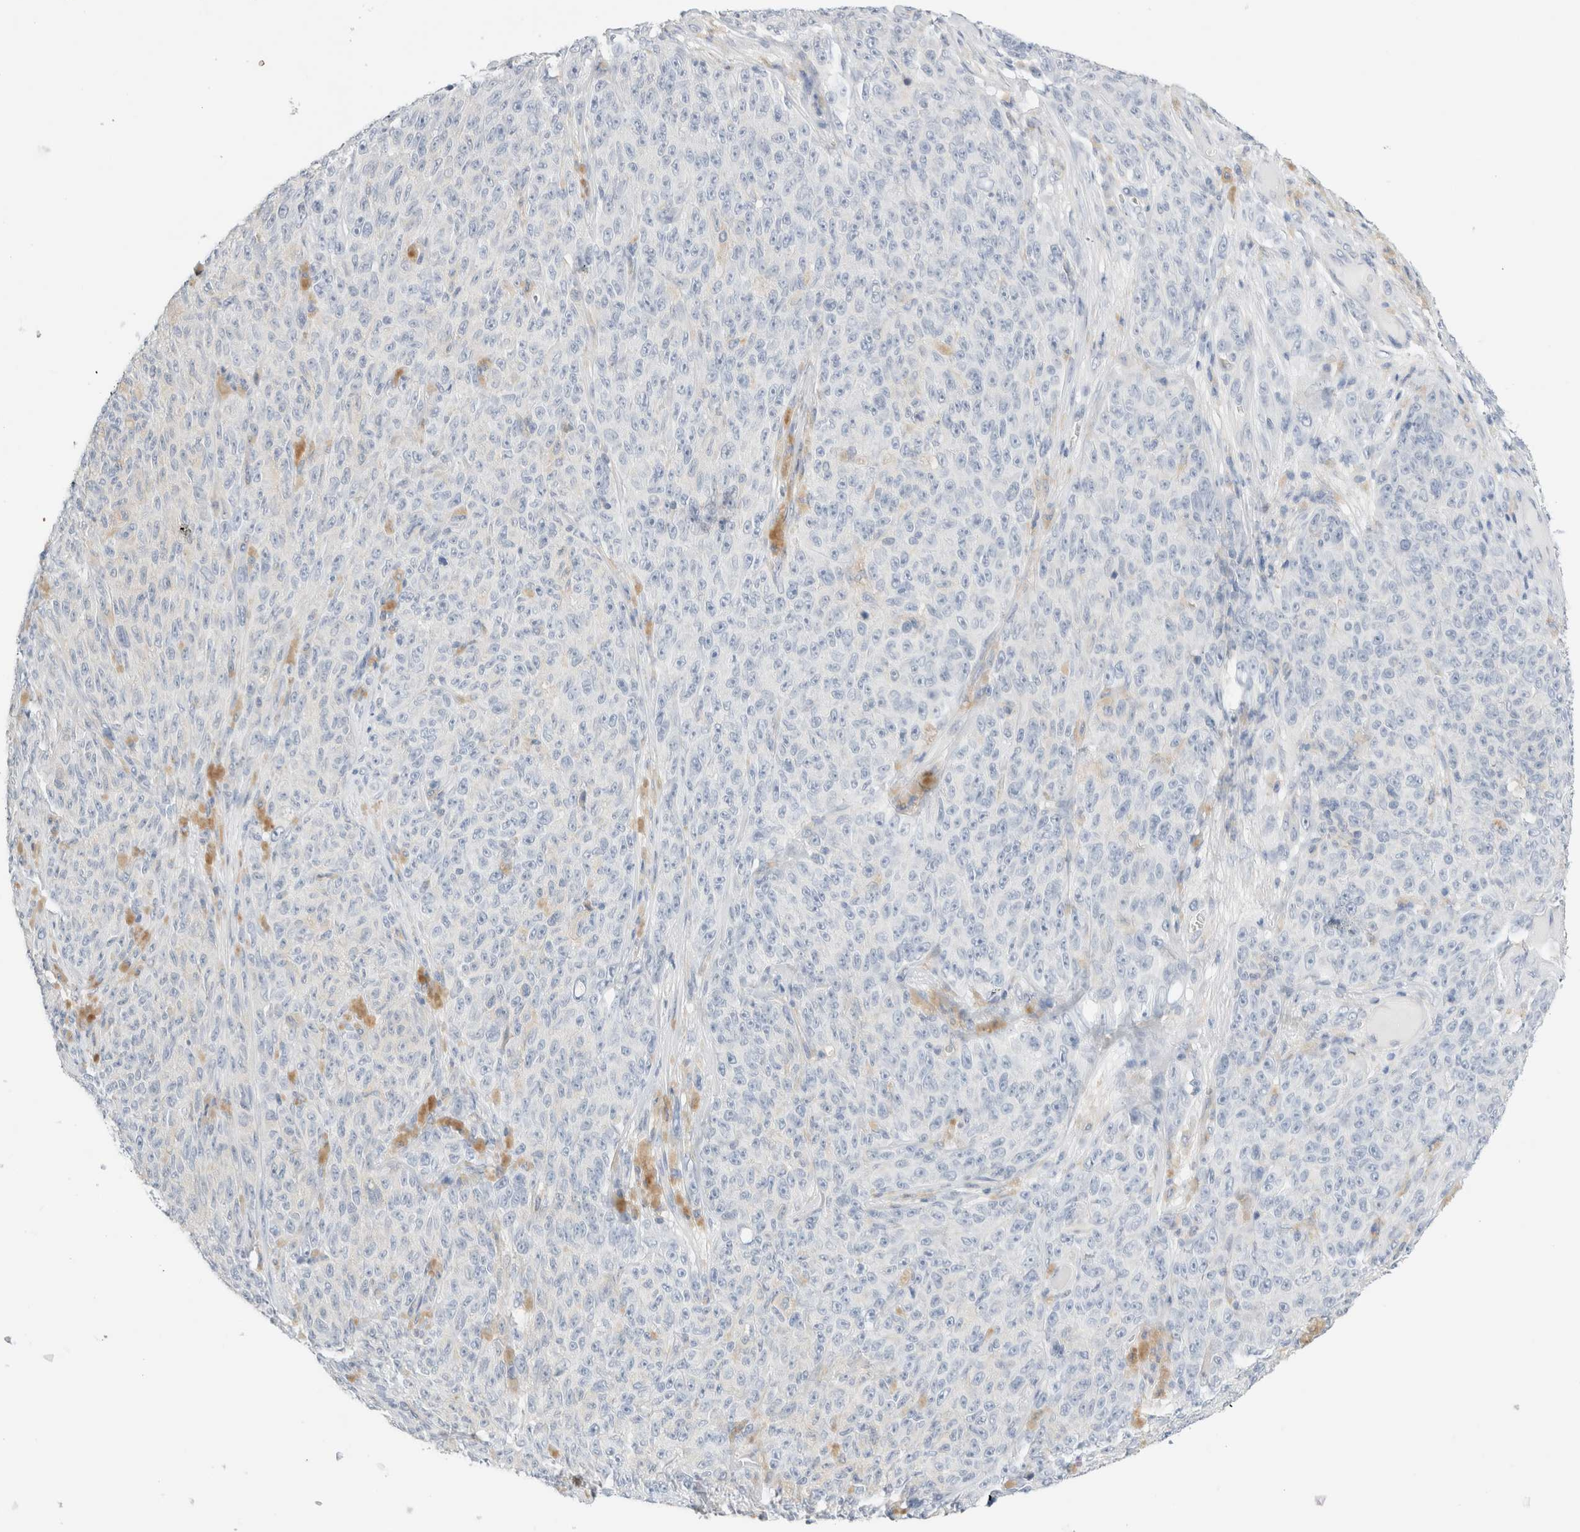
{"staining": {"intensity": "negative", "quantity": "none", "location": "none"}, "tissue": "melanoma", "cell_type": "Tumor cells", "image_type": "cancer", "snomed": [{"axis": "morphology", "description": "Malignant melanoma, NOS"}, {"axis": "topography", "description": "Skin"}], "caption": "This image is of melanoma stained with immunohistochemistry (IHC) to label a protein in brown with the nuclei are counter-stained blue. There is no staining in tumor cells.", "gene": "ADAM30", "patient": {"sex": "female", "age": 82}}